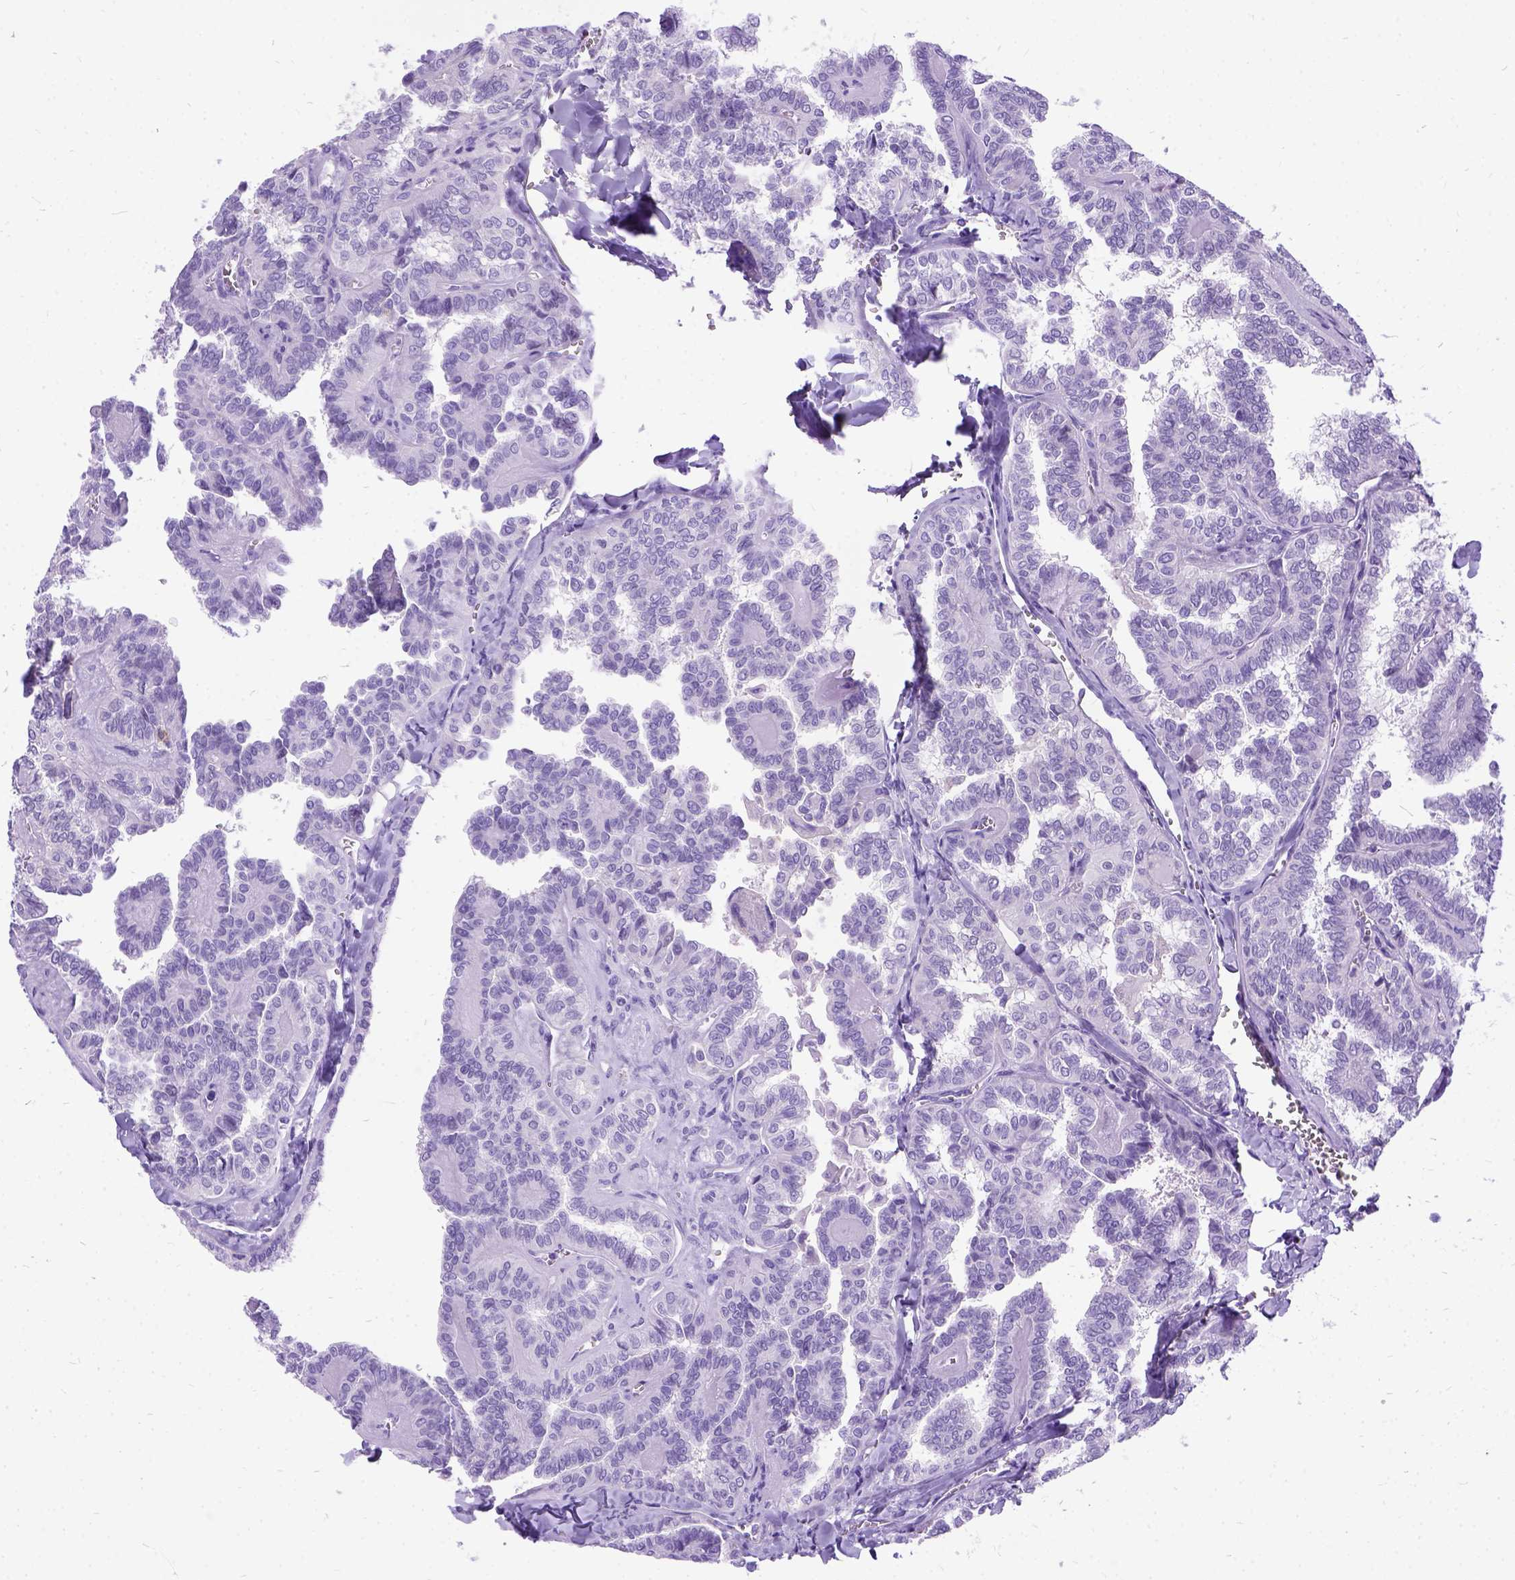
{"staining": {"intensity": "negative", "quantity": "none", "location": "none"}, "tissue": "thyroid cancer", "cell_type": "Tumor cells", "image_type": "cancer", "snomed": [{"axis": "morphology", "description": "Papillary adenocarcinoma, NOS"}, {"axis": "topography", "description": "Thyroid gland"}], "caption": "Protein analysis of thyroid cancer (papillary adenocarcinoma) shows no significant expression in tumor cells. (DAB immunohistochemistry visualized using brightfield microscopy, high magnification).", "gene": "PRG2", "patient": {"sex": "female", "age": 41}}